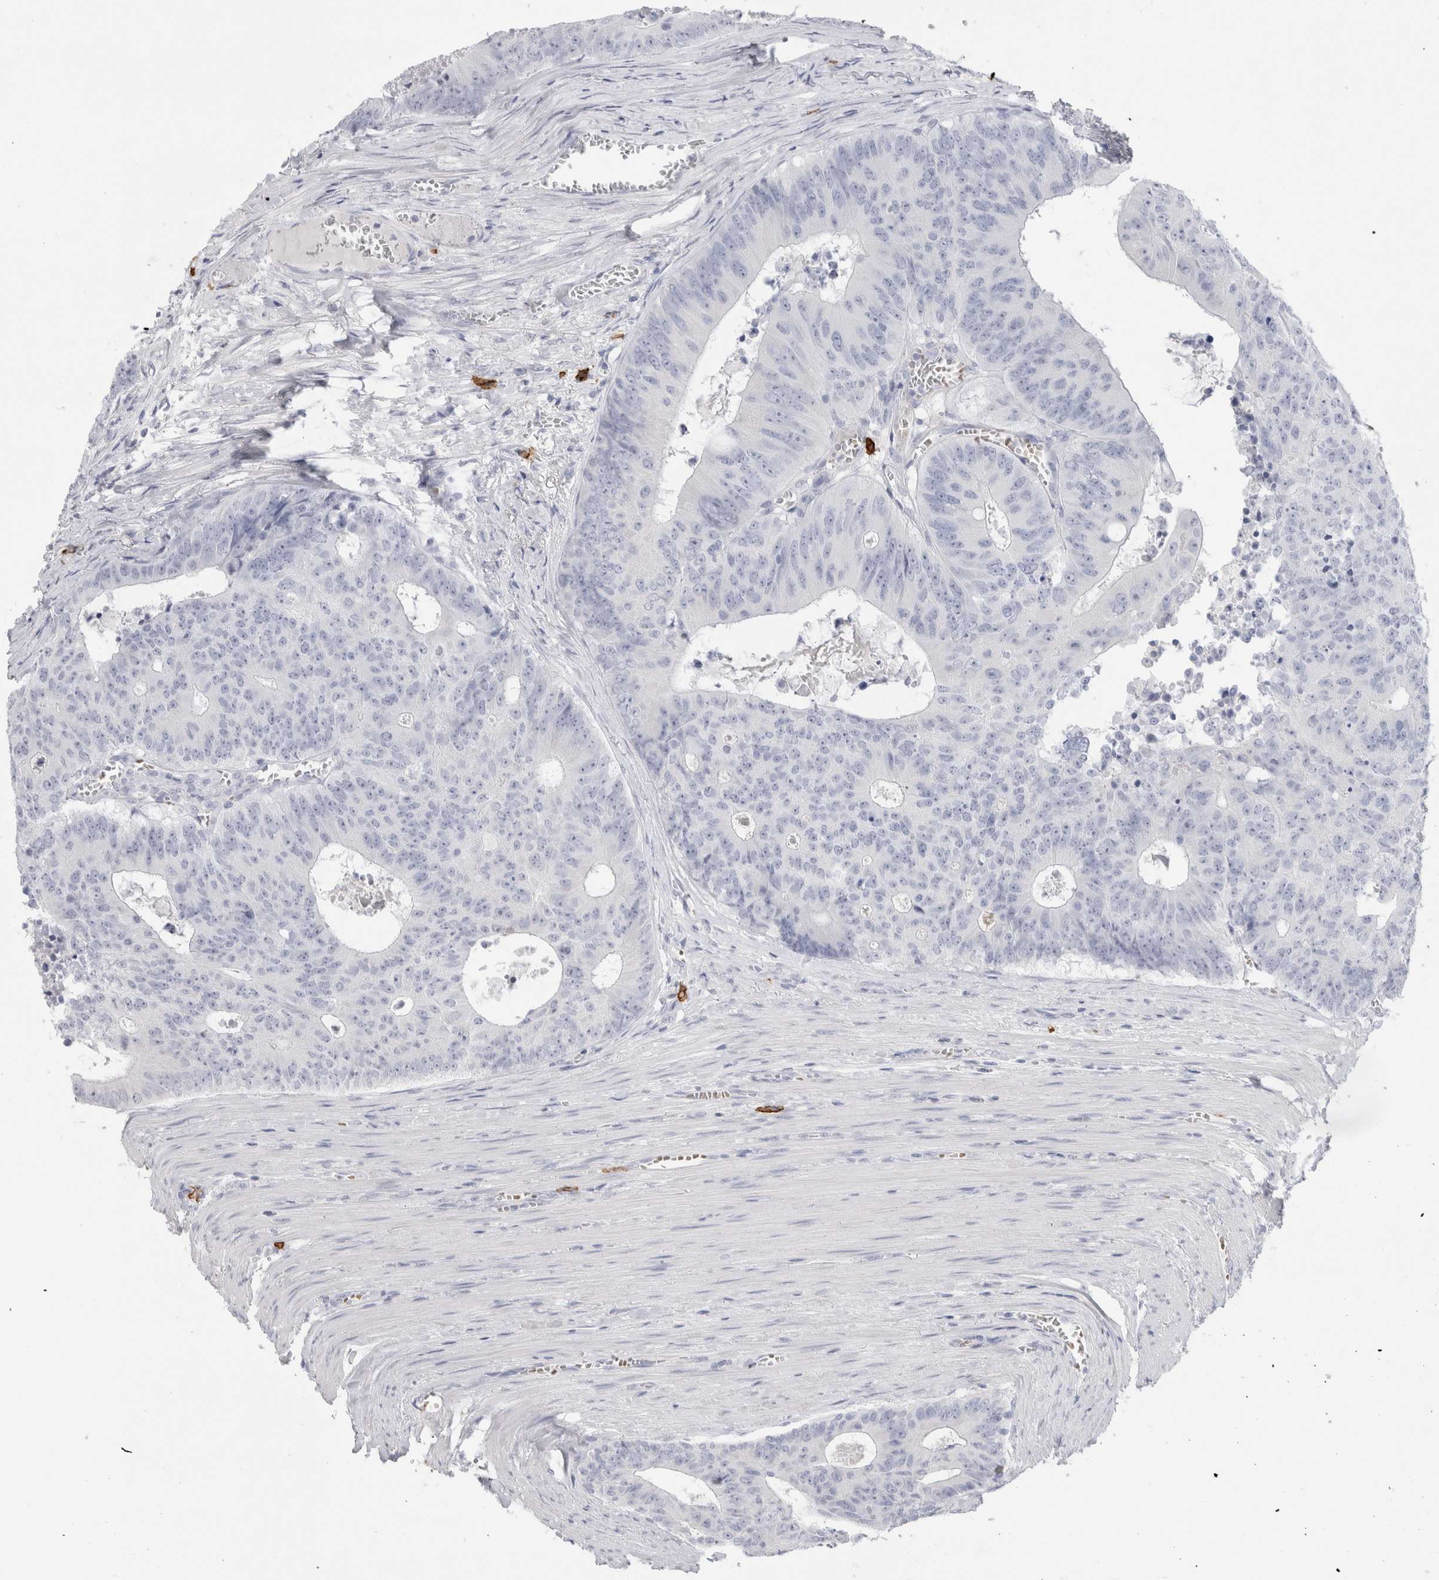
{"staining": {"intensity": "negative", "quantity": "none", "location": "none"}, "tissue": "colorectal cancer", "cell_type": "Tumor cells", "image_type": "cancer", "snomed": [{"axis": "morphology", "description": "Adenocarcinoma, NOS"}, {"axis": "topography", "description": "Colon"}], "caption": "Colorectal cancer (adenocarcinoma) was stained to show a protein in brown. There is no significant expression in tumor cells.", "gene": "CD38", "patient": {"sex": "male", "age": 87}}